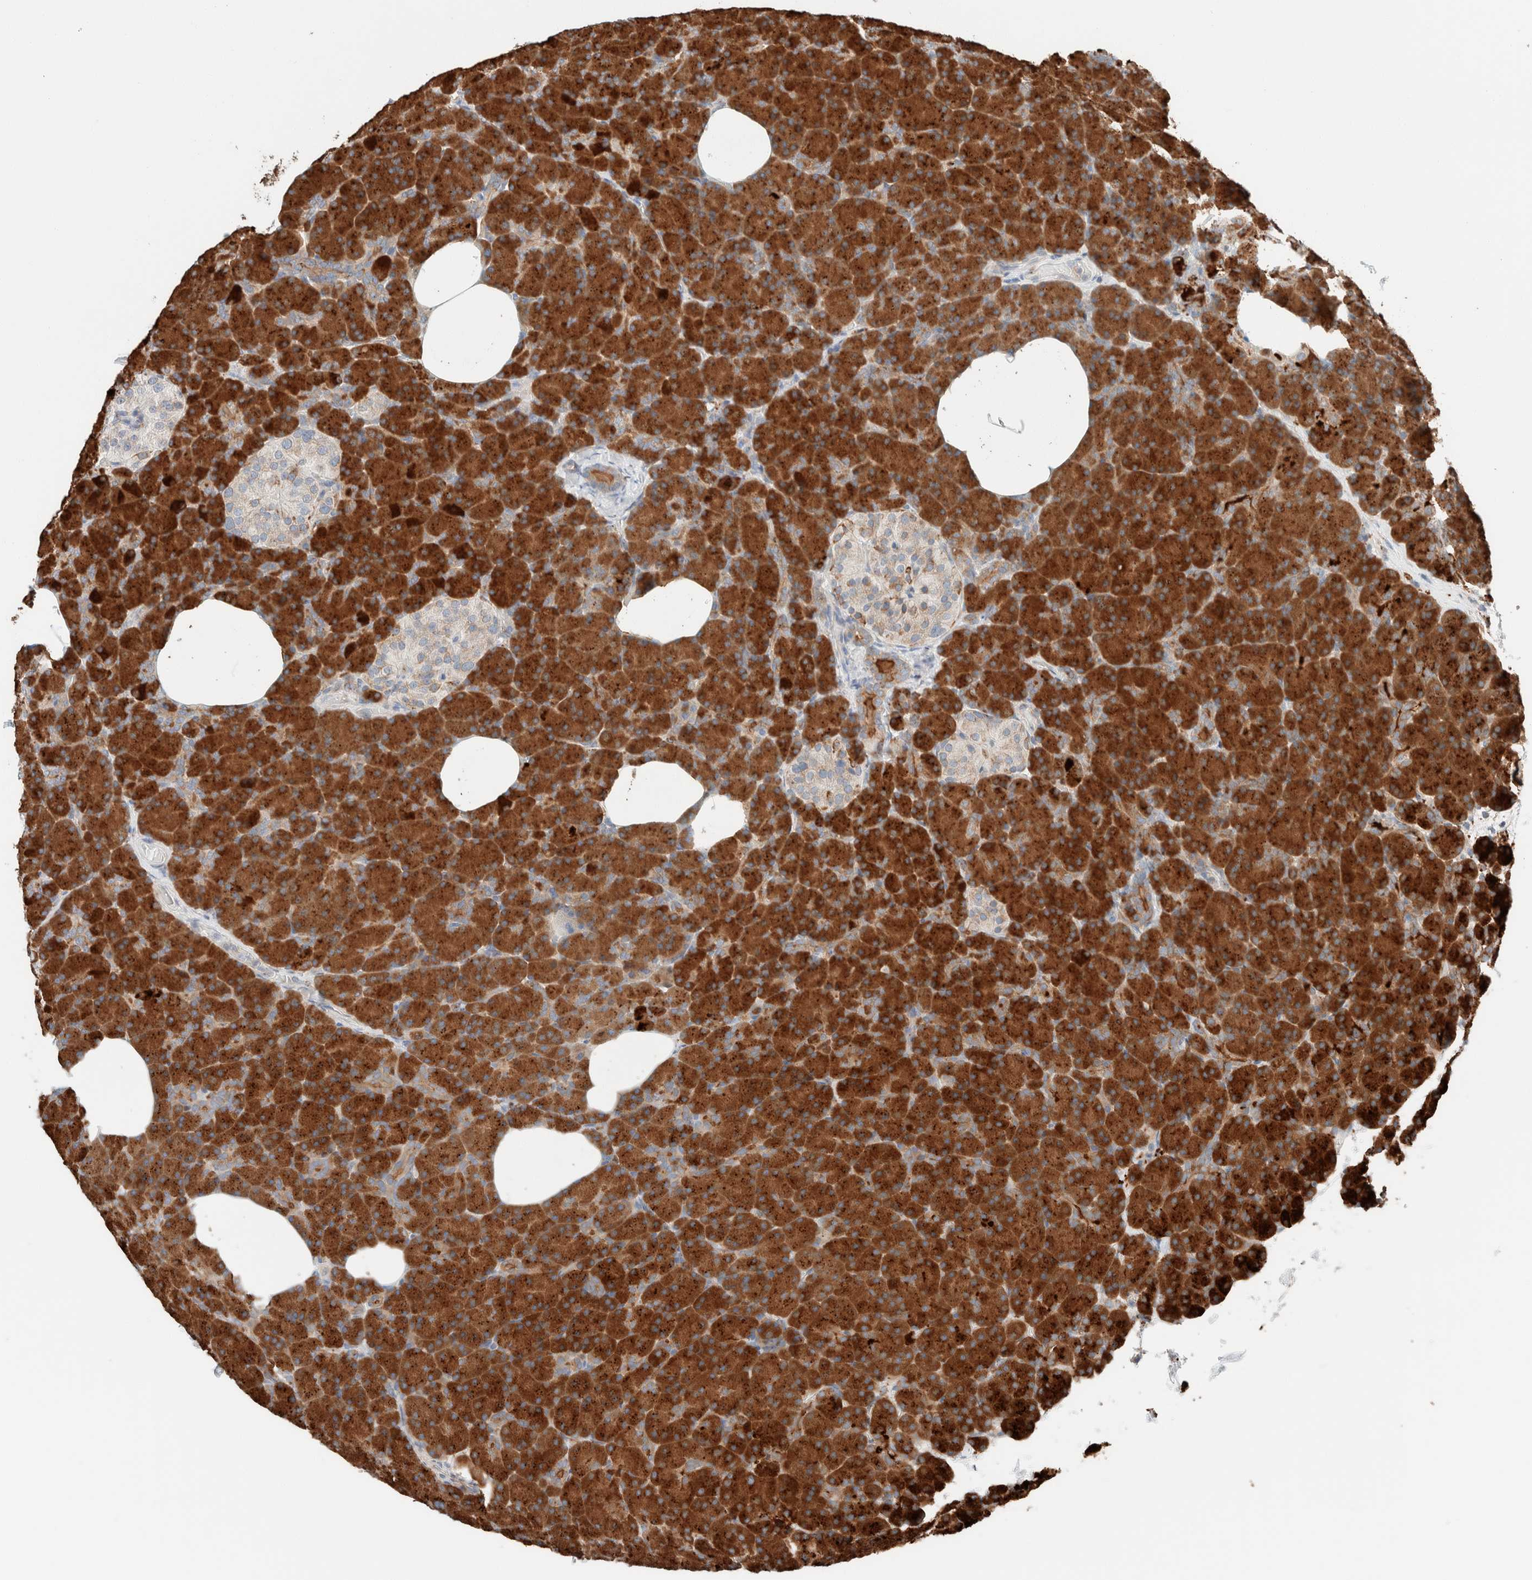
{"staining": {"intensity": "strong", "quantity": ">75%", "location": "cytoplasmic/membranous"}, "tissue": "pancreas", "cell_type": "Exocrine glandular cells", "image_type": "normal", "snomed": [{"axis": "morphology", "description": "Normal tissue, NOS"}, {"axis": "topography", "description": "Pancreas"}], "caption": "High-magnification brightfield microscopy of unremarkable pancreas stained with DAB (brown) and counterstained with hematoxylin (blue). exocrine glandular cells exhibit strong cytoplasmic/membranous staining is appreciated in approximately>75% of cells. (IHC, brightfield microscopy, high magnification).", "gene": "CASC3", "patient": {"sex": "female", "age": 43}}